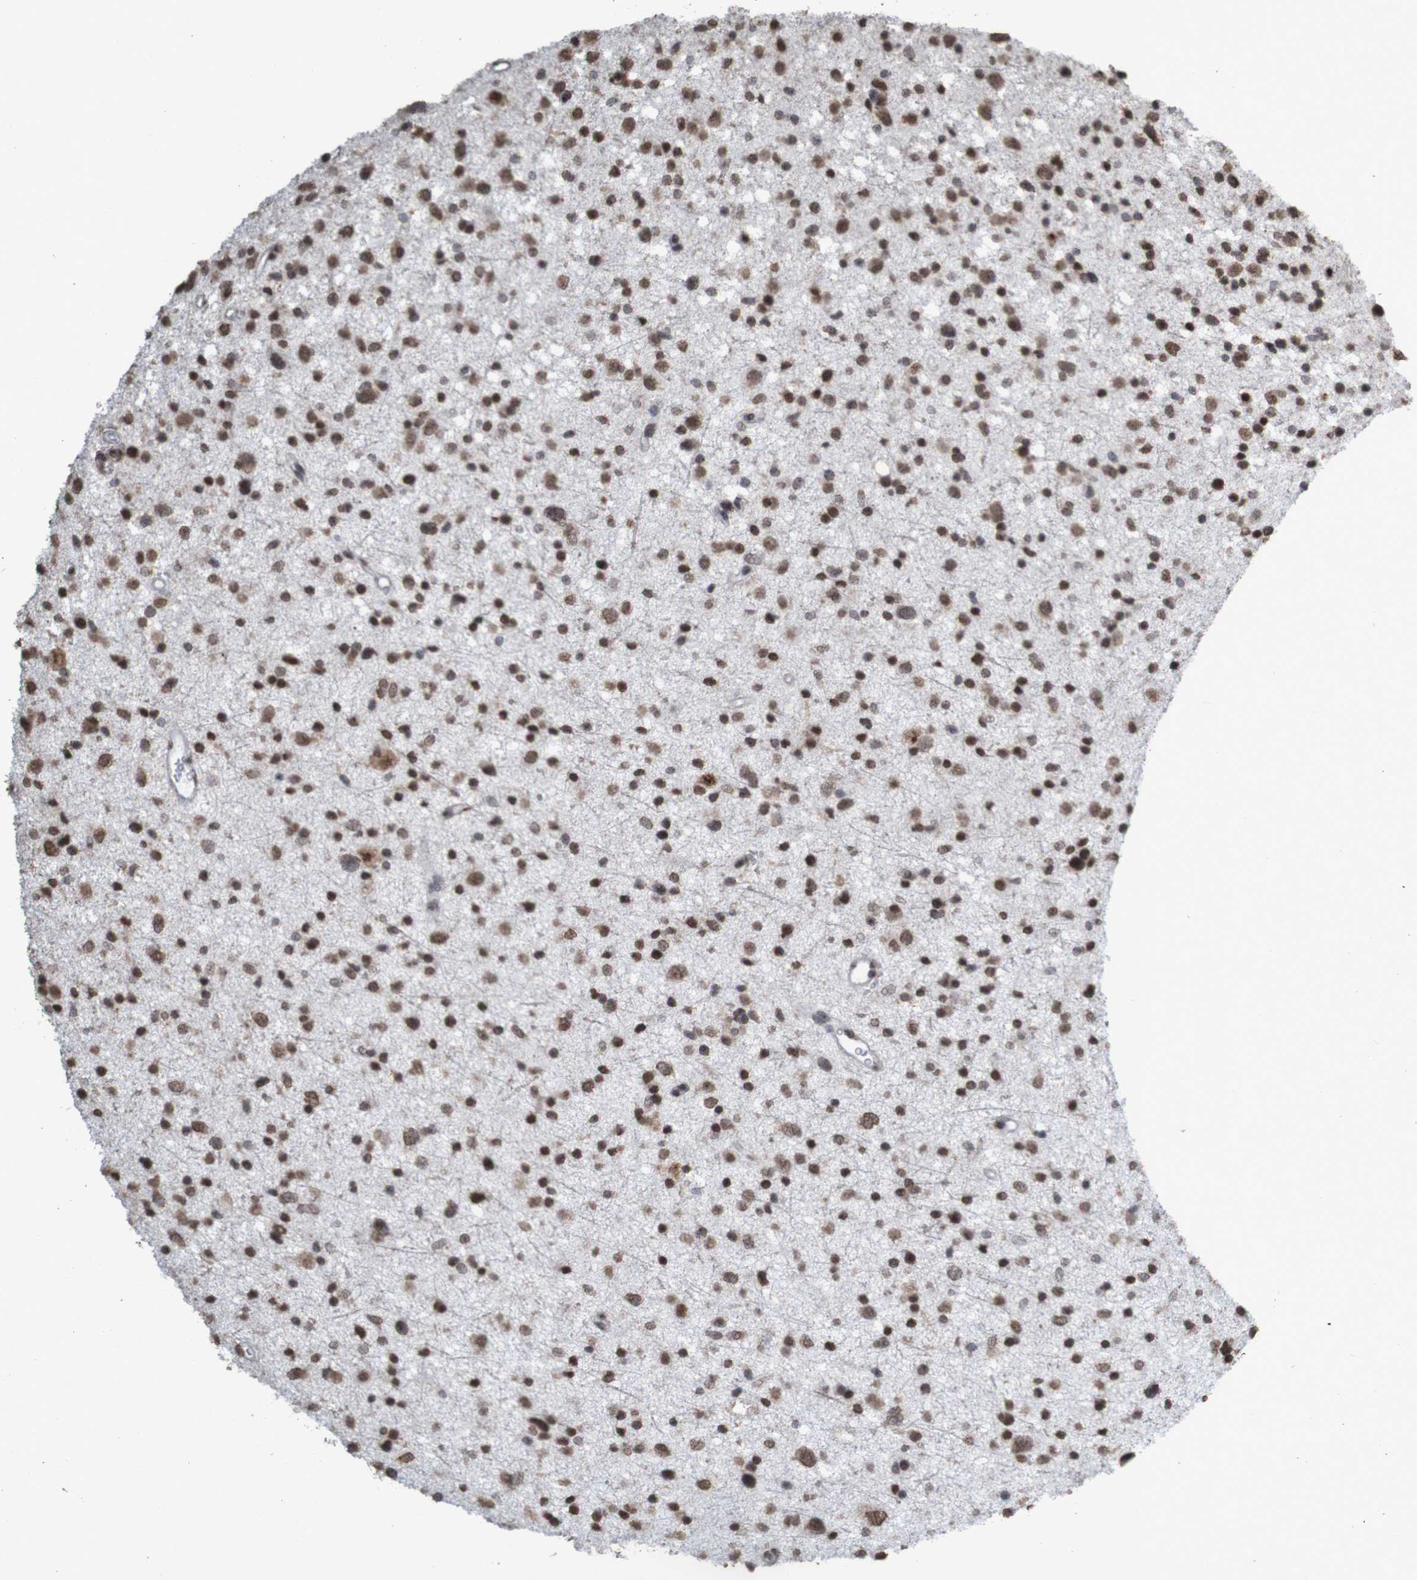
{"staining": {"intensity": "moderate", "quantity": ">75%", "location": "nuclear"}, "tissue": "glioma", "cell_type": "Tumor cells", "image_type": "cancer", "snomed": [{"axis": "morphology", "description": "Glioma, malignant, Low grade"}, {"axis": "topography", "description": "Brain"}], "caption": "Glioma stained with DAB immunohistochemistry demonstrates medium levels of moderate nuclear staining in about >75% of tumor cells.", "gene": "GFI1", "patient": {"sex": "female", "age": 37}}